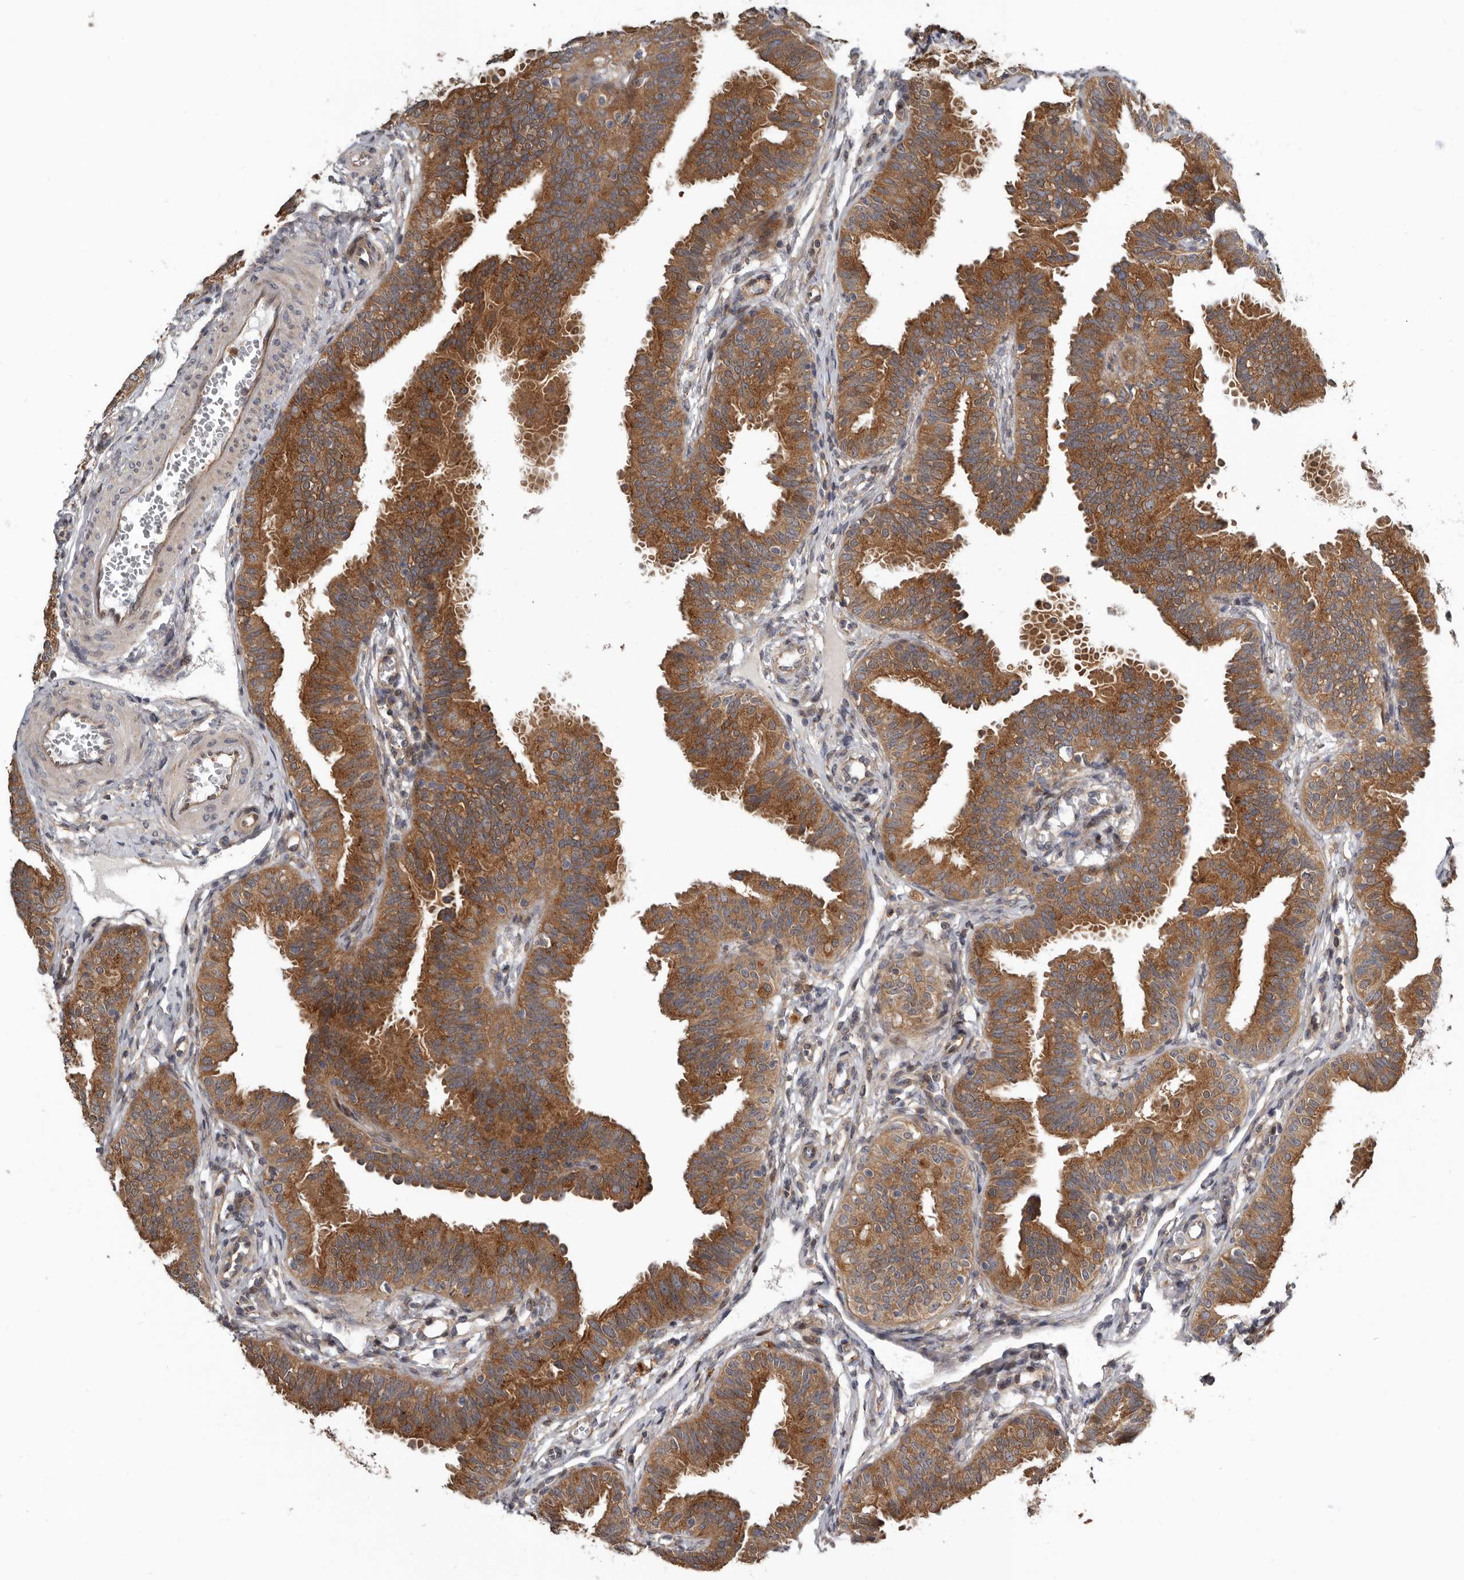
{"staining": {"intensity": "strong", "quantity": ">75%", "location": "cytoplasmic/membranous"}, "tissue": "fallopian tube", "cell_type": "Glandular cells", "image_type": "normal", "snomed": [{"axis": "morphology", "description": "Normal tissue, NOS"}, {"axis": "topography", "description": "Fallopian tube"}], "caption": "Strong cytoplasmic/membranous staining for a protein is seen in approximately >75% of glandular cells of normal fallopian tube using immunohistochemistry (IHC).", "gene": "FGFR4", "patient": {"sex": "female", "age": 35}}